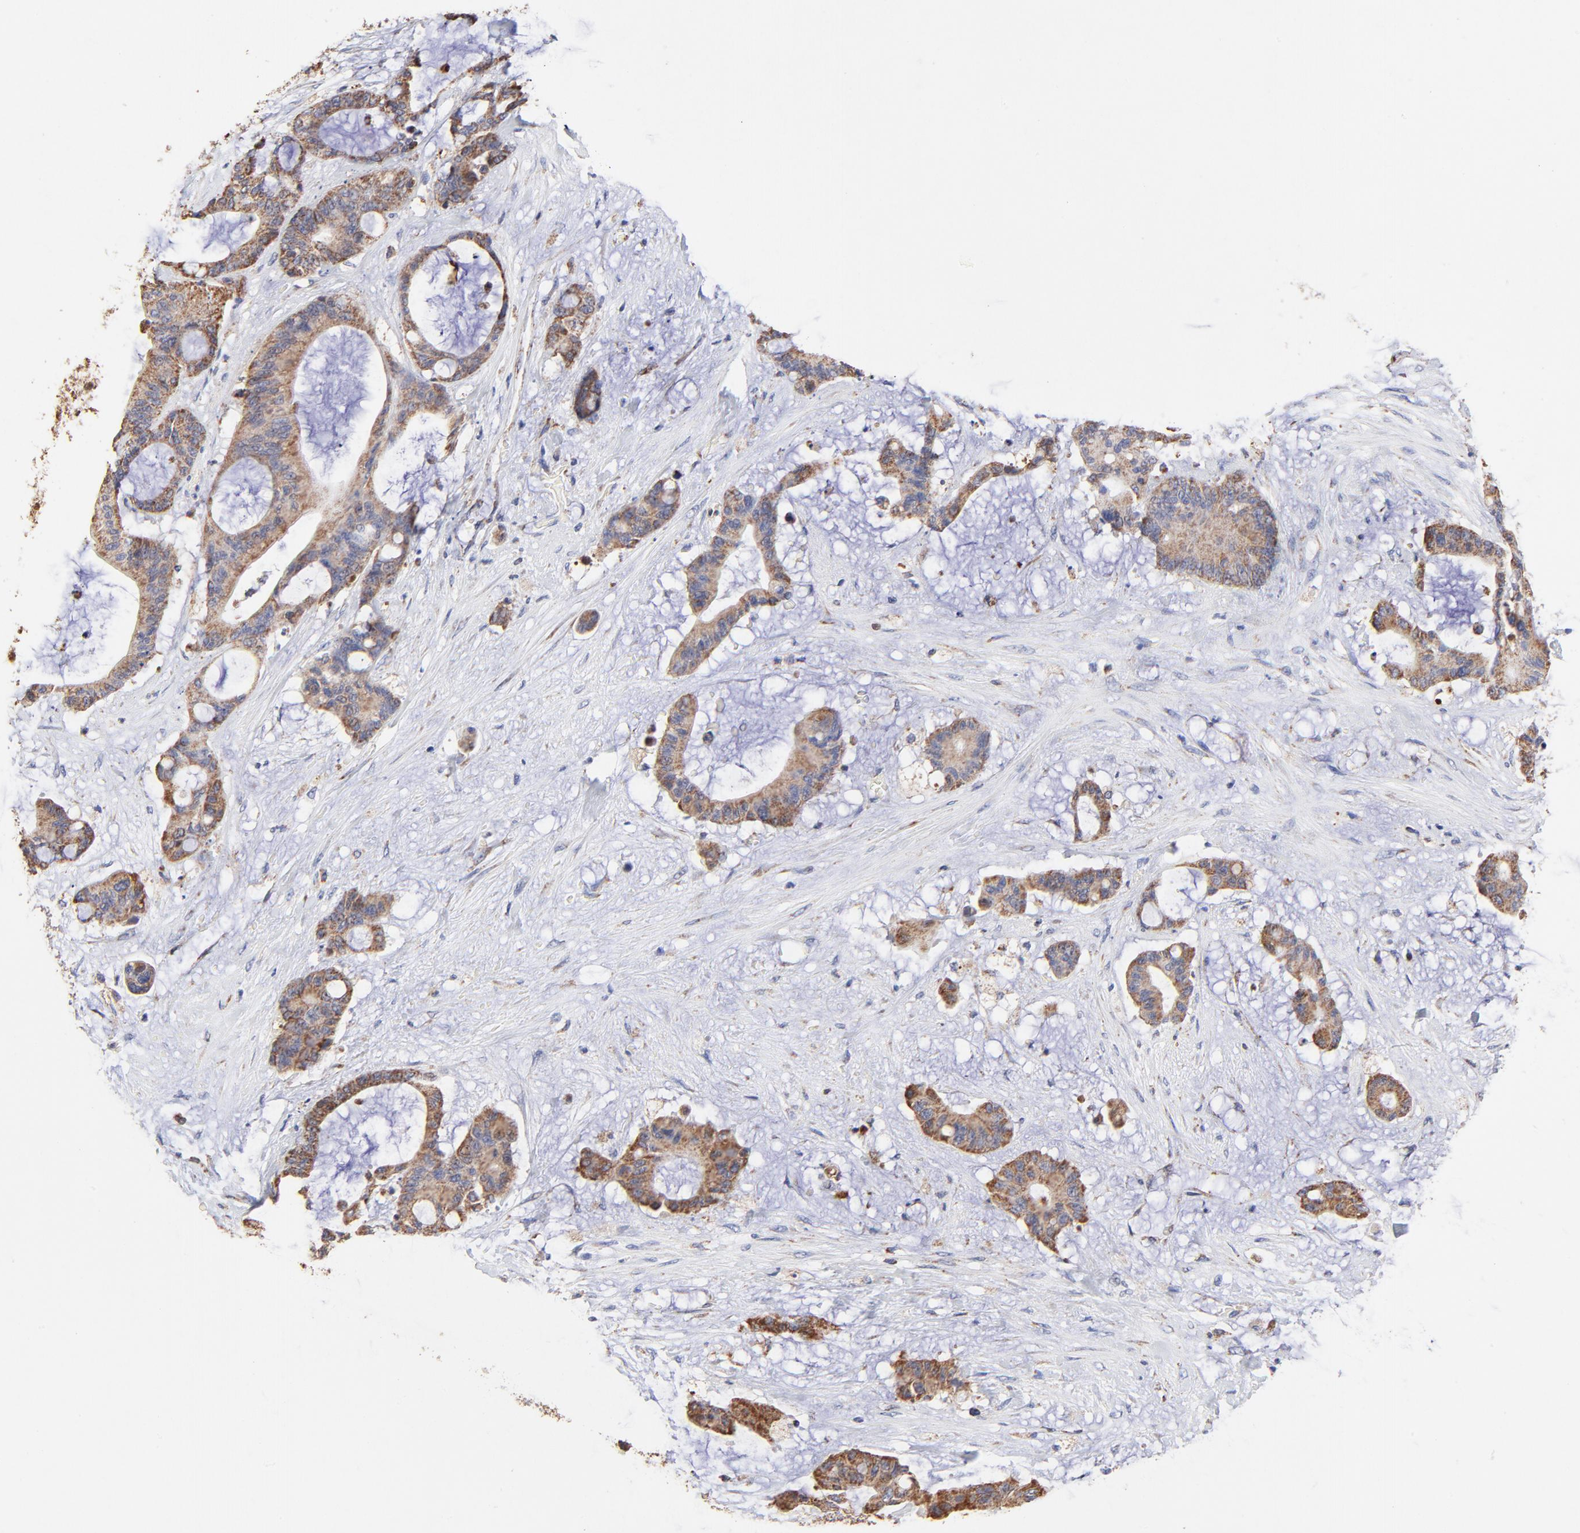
{"staining": {"intensity": "moderate", "quantity": ">75%", "location": "cytoplasmic/membranous"}, "tissue": "liver cancer", "cell_type": "Tumor cells", "image_type": "cancer", "snomed": [{"axis": "morphology", "description": "Cholangiocarcinoma"}, {"axis": "topography", "description": "Liver"}], "caption": "Protein staining of cholangiocarcinoma (liver) tissue shows moderate cytoplasmic/membranous positivity in approximately >75% of tumor cells. Immunohistochemistry (ihc) stains the protein of interest in brown and the nuclei are stained blue.", "gene": "SSBP1", "patient": {"sex": "female", "age": 73}}